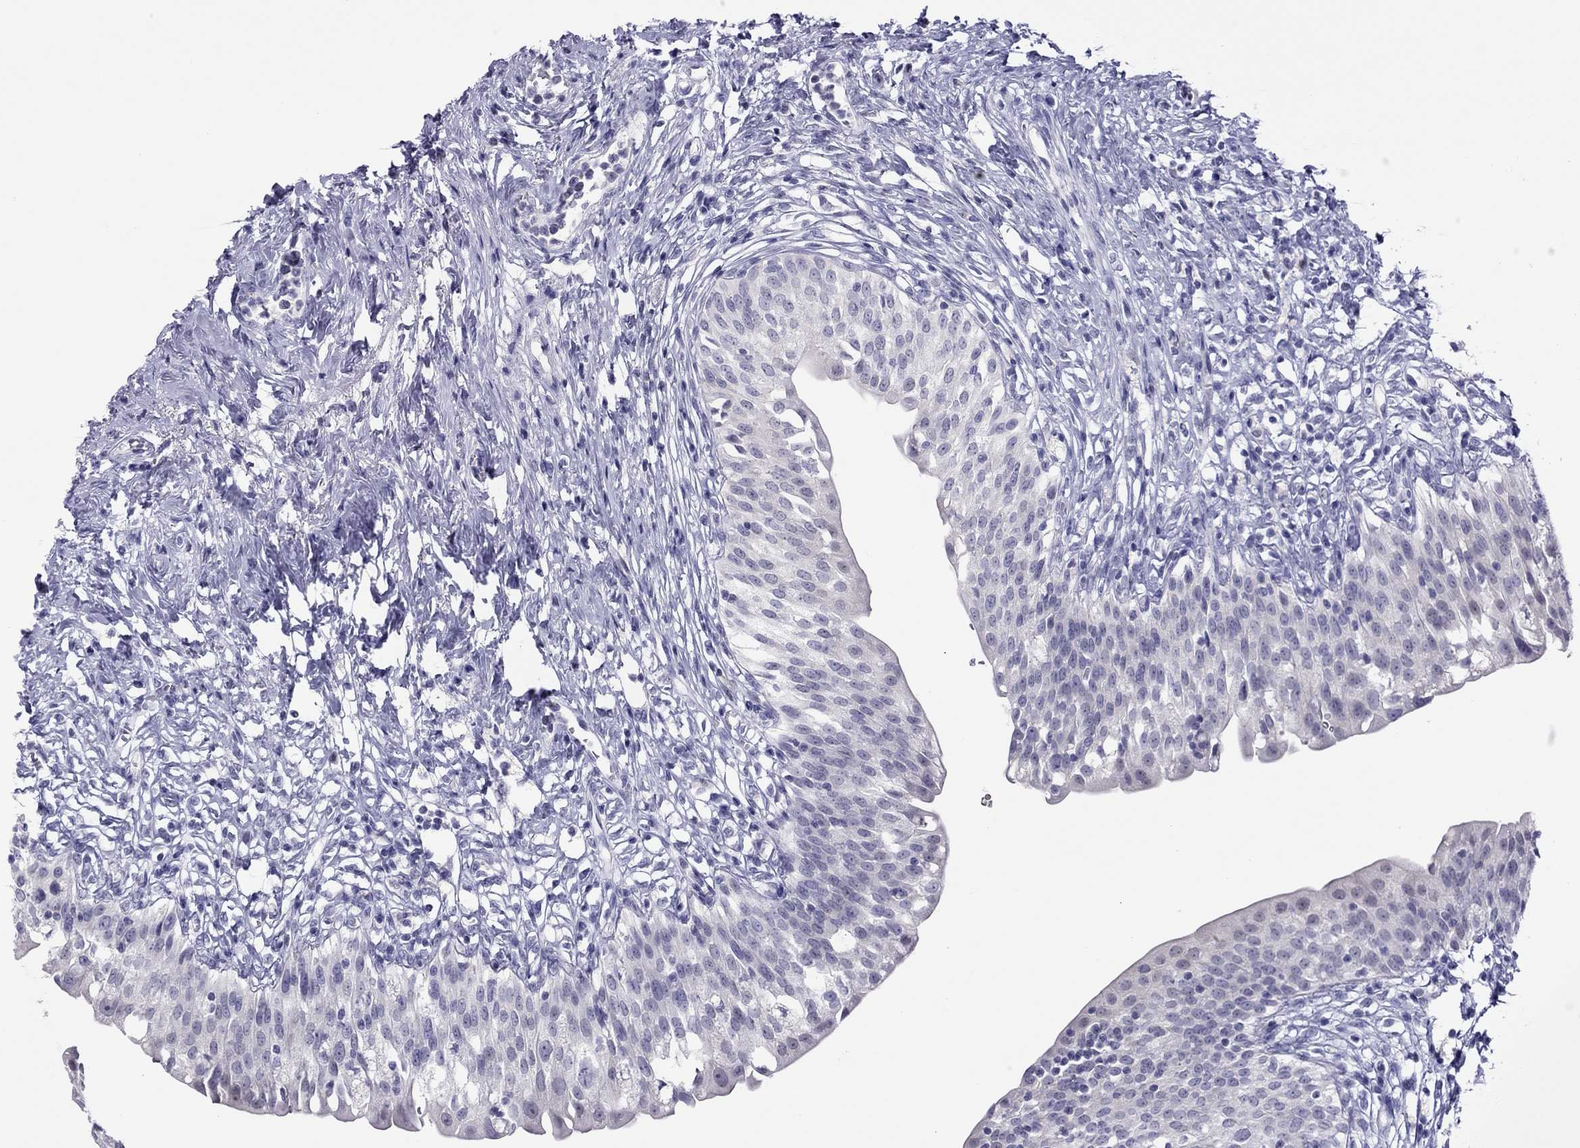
{"staining": {"intensity": "negative", "quantity": "none", "location": "none"}, "tissue": "urinary bladder", "cell_type": "Urothelial cells", "image_type": "normal", "snomed": [{"axis": "morphology", "description": "Normal tissue, NOS"}, {"axis": "topography", "description": "Urinary bladder"}], "caption": "Immunohistochemistry image of unremarkable urinary bladder: human urinary bladder stained with DAB (3,3'-diaminobenzidine) demonstrates no significant protein expression in urothelial cells. Brightfield microscopy of immunohistochemistry stained with DAB (3,3'-diaminobenzidine) (brown) and hematoxylin (blue), captured at high magnification.", "gene": "CHRNB3", "patient": {"sex": "male", "age": 76}}